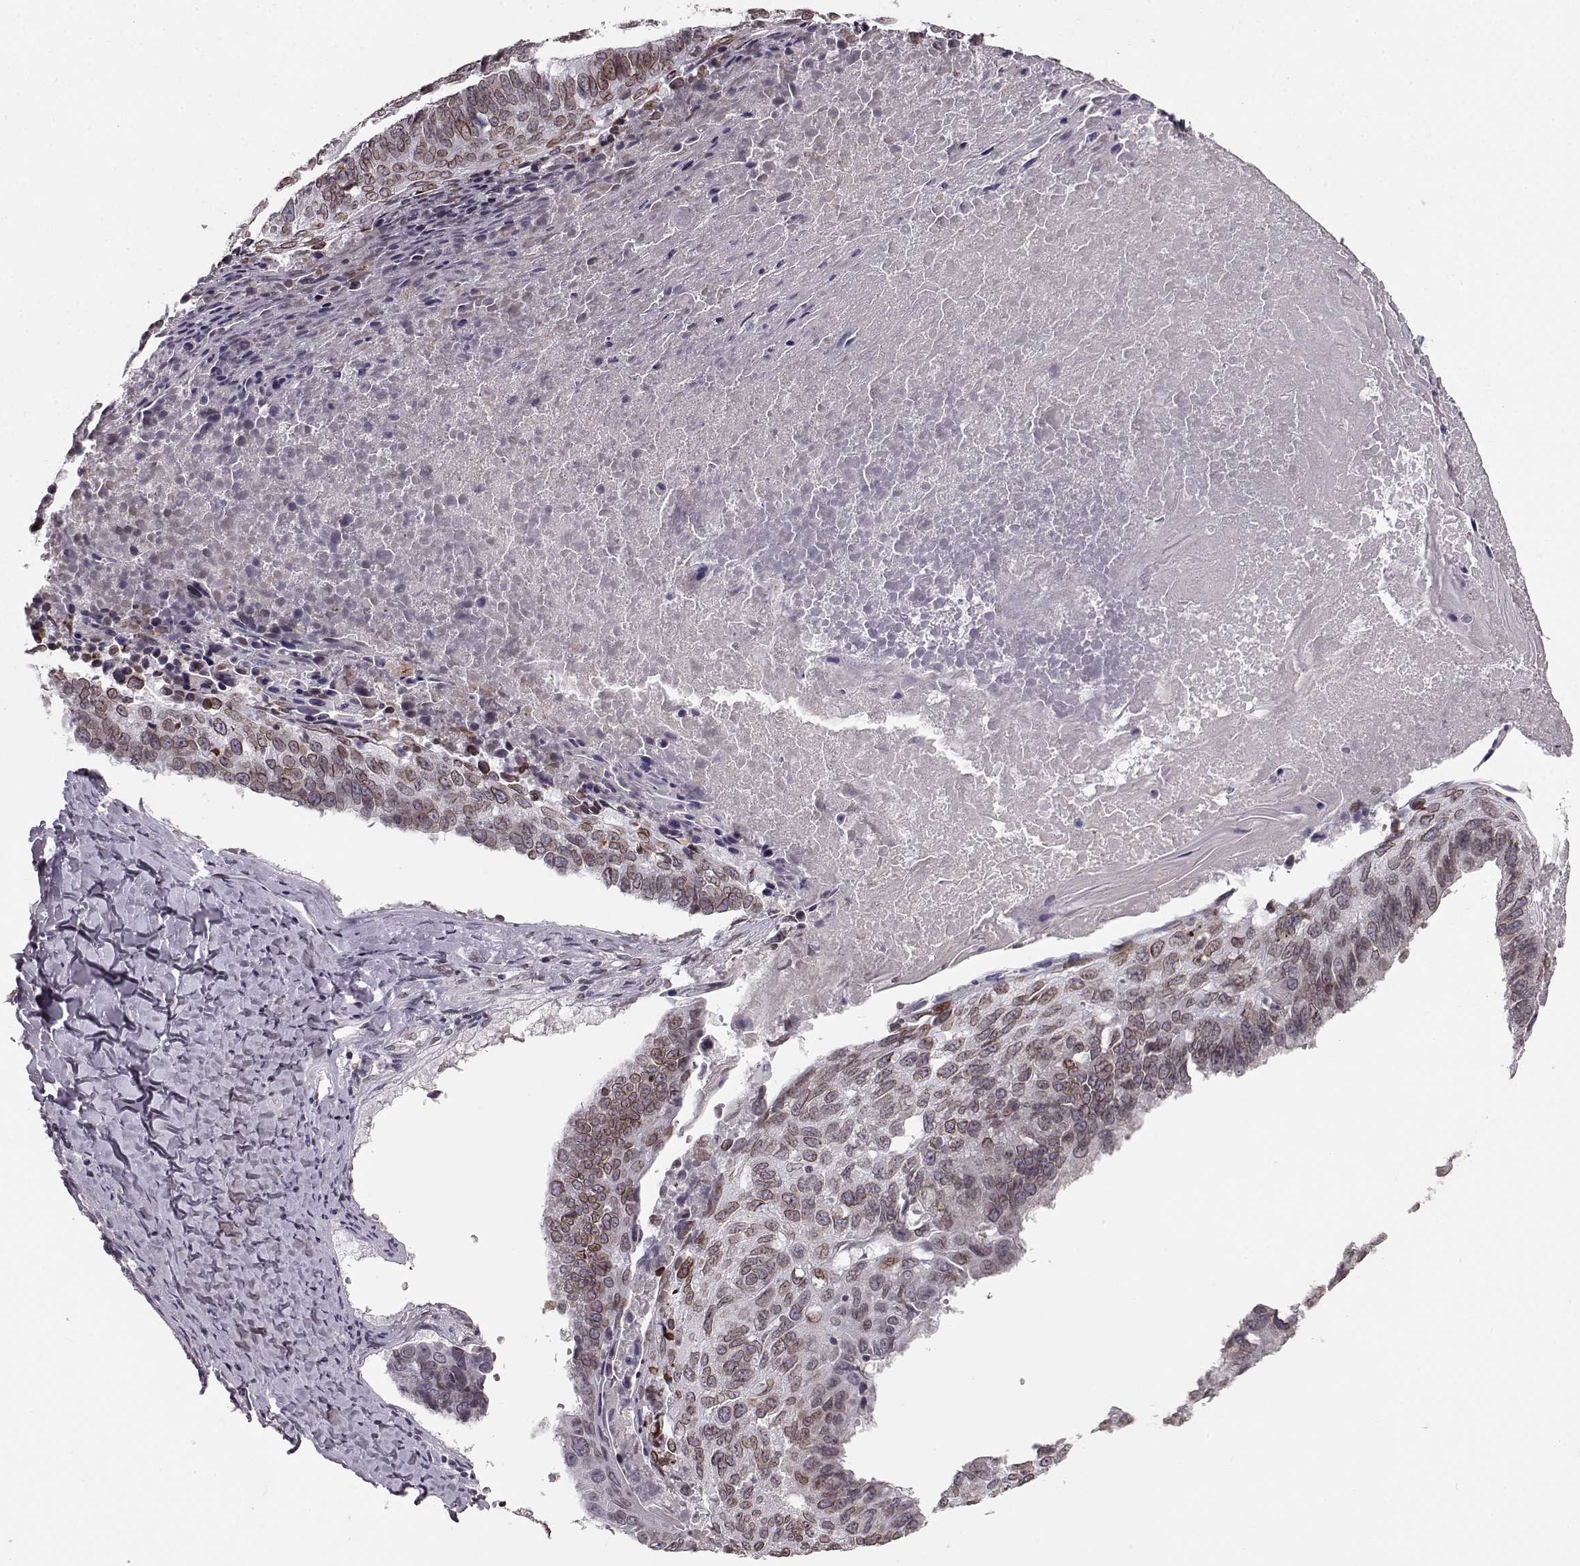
{"staining": {"intensity": "moderate", "quantity": ">75%", "location": "cytoplasmic/membranous,nuclear"}, "tissue": "lung cancer", "cell_type": "Tumor cells", "image_type": "cancer", "snomed": [{"axis": "morphology", "description": "Squamous cell carcinoma, NOS"}, {"axis": "topography", "description": "Lung"}], "caption": "Immunohistochemistry (IHC) staining of lung cancer (squamous cell carcinoma), which demonstrates medium levels of moderate cytoplasmic/membranous and nuclear staining in approximately >75% of tumor cells indicating moderate cytoplasmic/membranous and nuclear protein expression. The staining was performed using DAB (brown) for protein detection and nuclei were counterstained in hematoxylin (blue).", "gene": "DCAF12", "patient": {"sex": "male", "age": 73}}